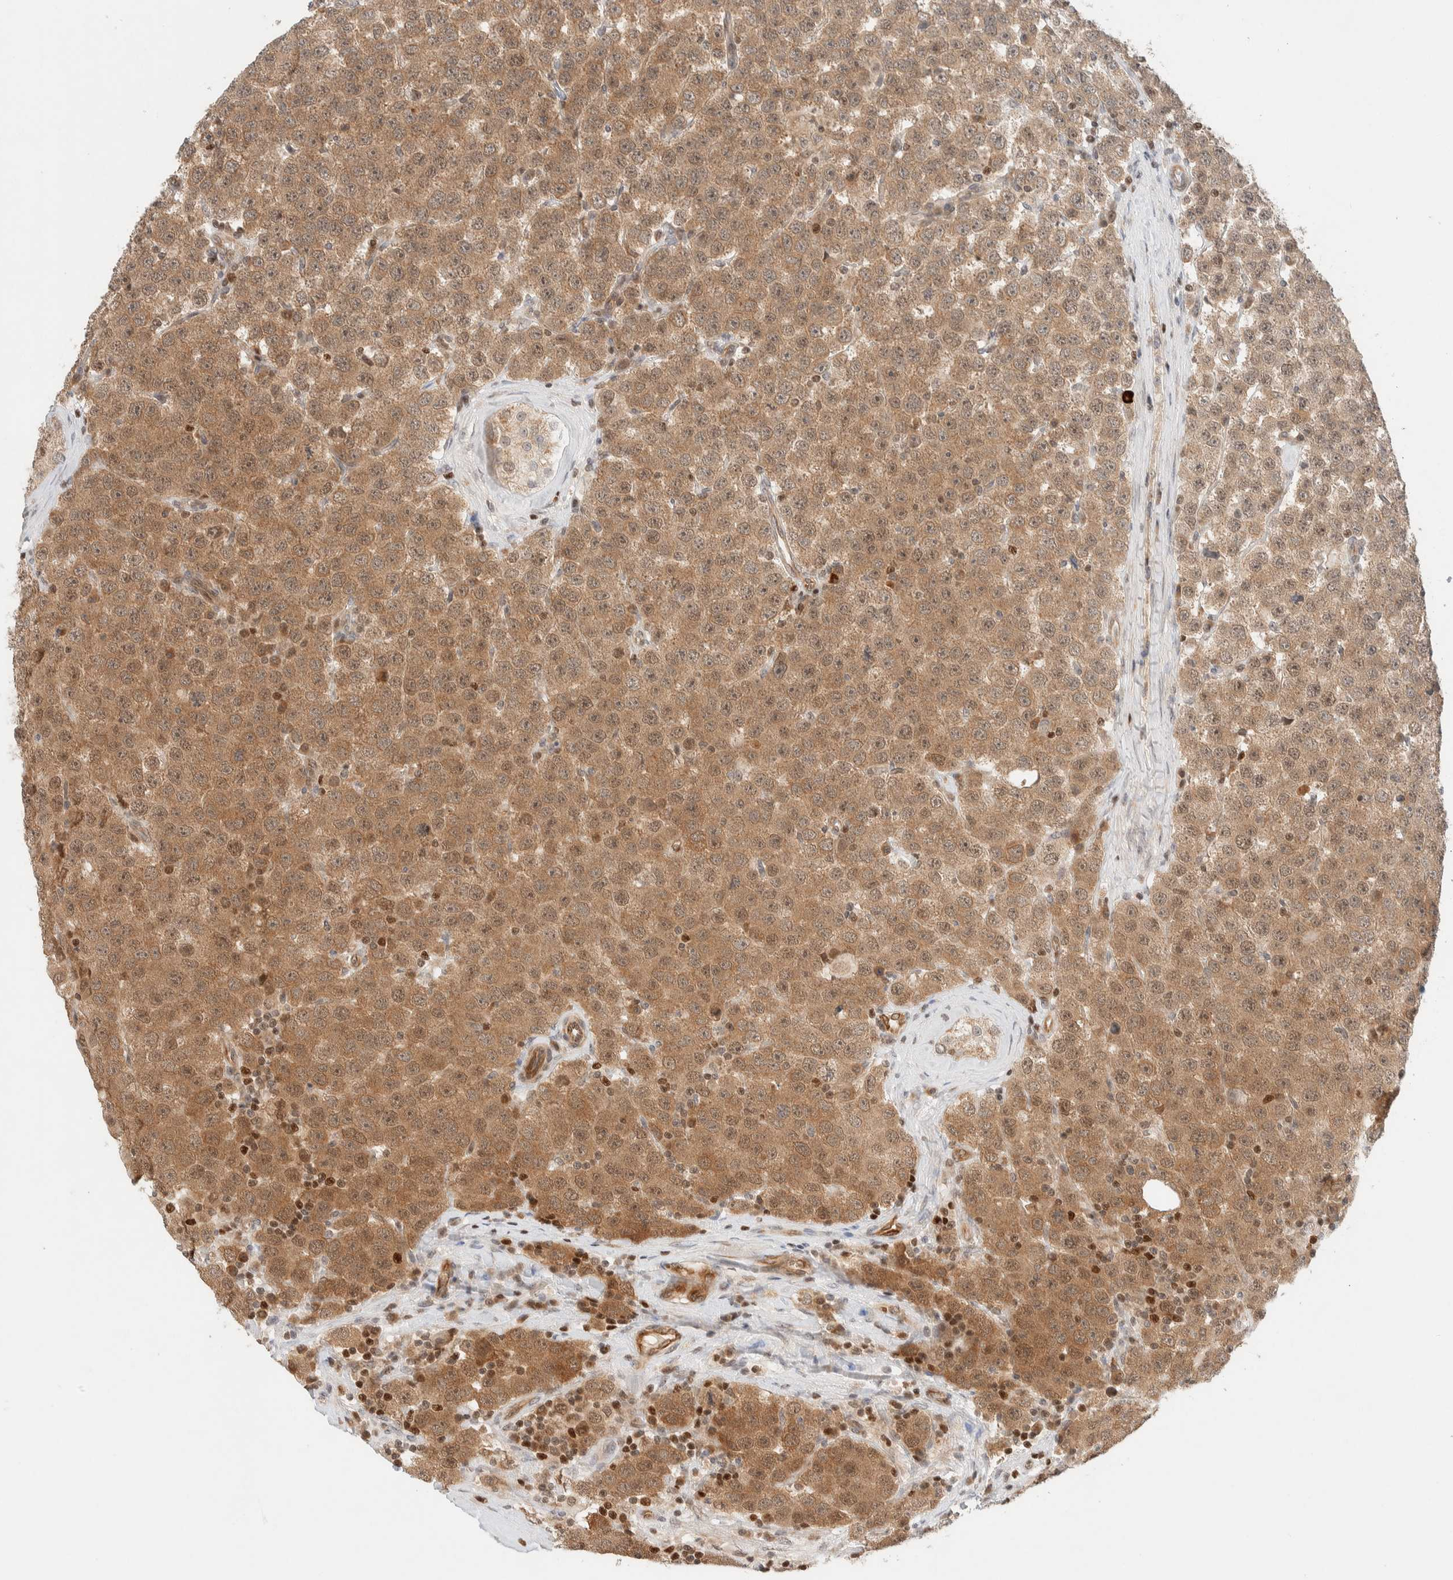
{"staining": {"intensity": "moderate", "quantity": ">75%", "location": "cytoplasmic/membranous"}, "tissue": "testis cancer", "cell_type": "Tumor cells", "image_type": "cancer", "snomed": [{"axis": "morphology", "description": "Seminoma, NOS"}, {"axis": "topography", "description": "Testis"}], "caption": "The histopathology image displays staining of testis cancer, revealing moderate cytoplasmic/membranous protein expression (brown color) within tumor cells.", "gene": "C8orf76", "patient": {"sex": "male", "age": 28}}